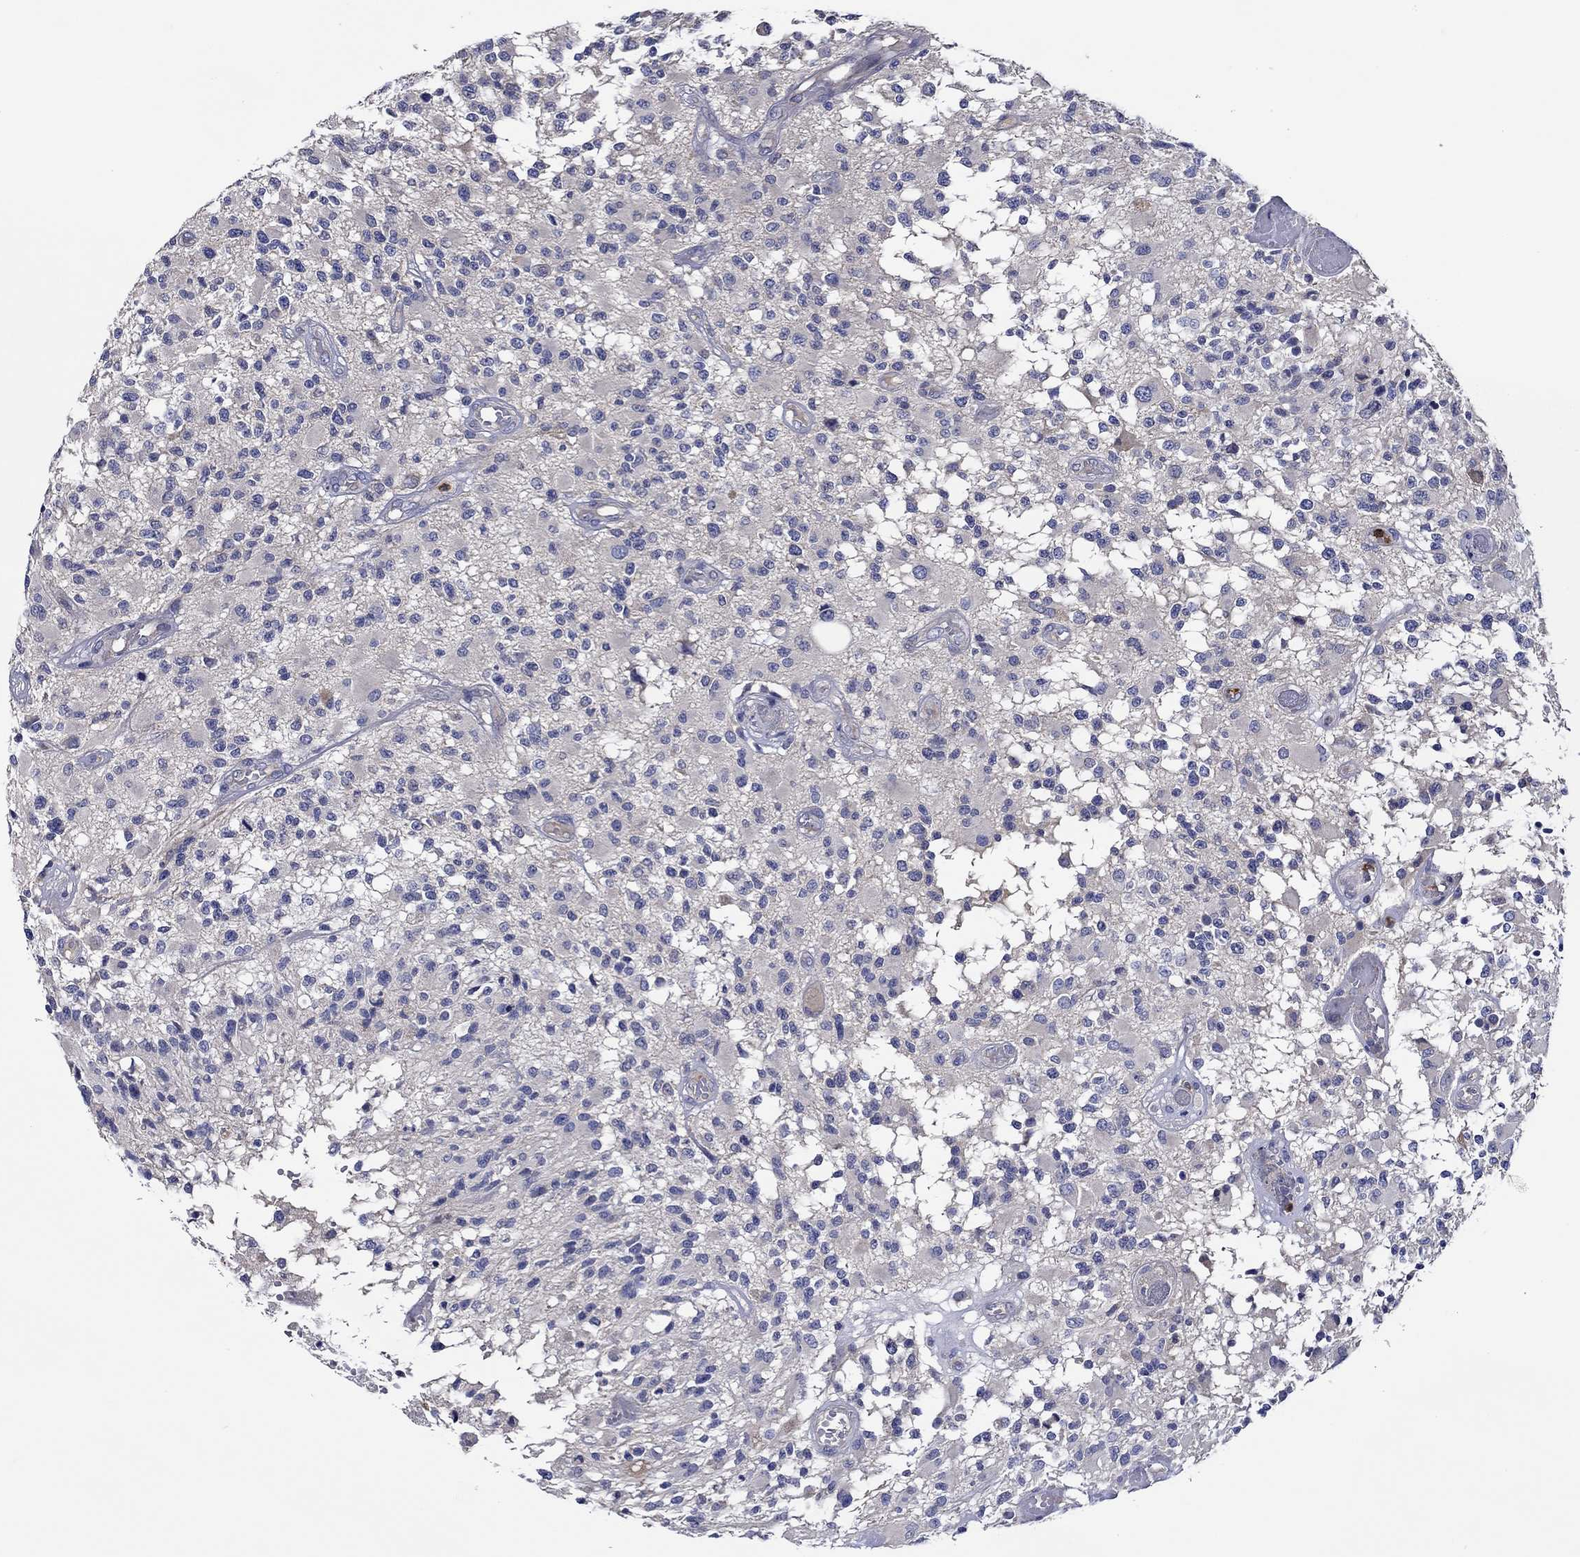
{"staining": {"intensity": "negative", "quantity": "none", "location": "none"}, "tissue": "glioma", "cell_type": "Tumor cells", "image_type": "cancer", "snomed": [{"axis": "morphology", "description": "Glioma, malignant, High grade"}, {"axis": "topography", "description": "Brain"}], "caption": "IHC image of high-grade glioma (malignant) stained for a protein (brown), which shows no staining in tumor cells.", "gene": "CHIT1", "patient": {"sex": "female", "age": 63}}